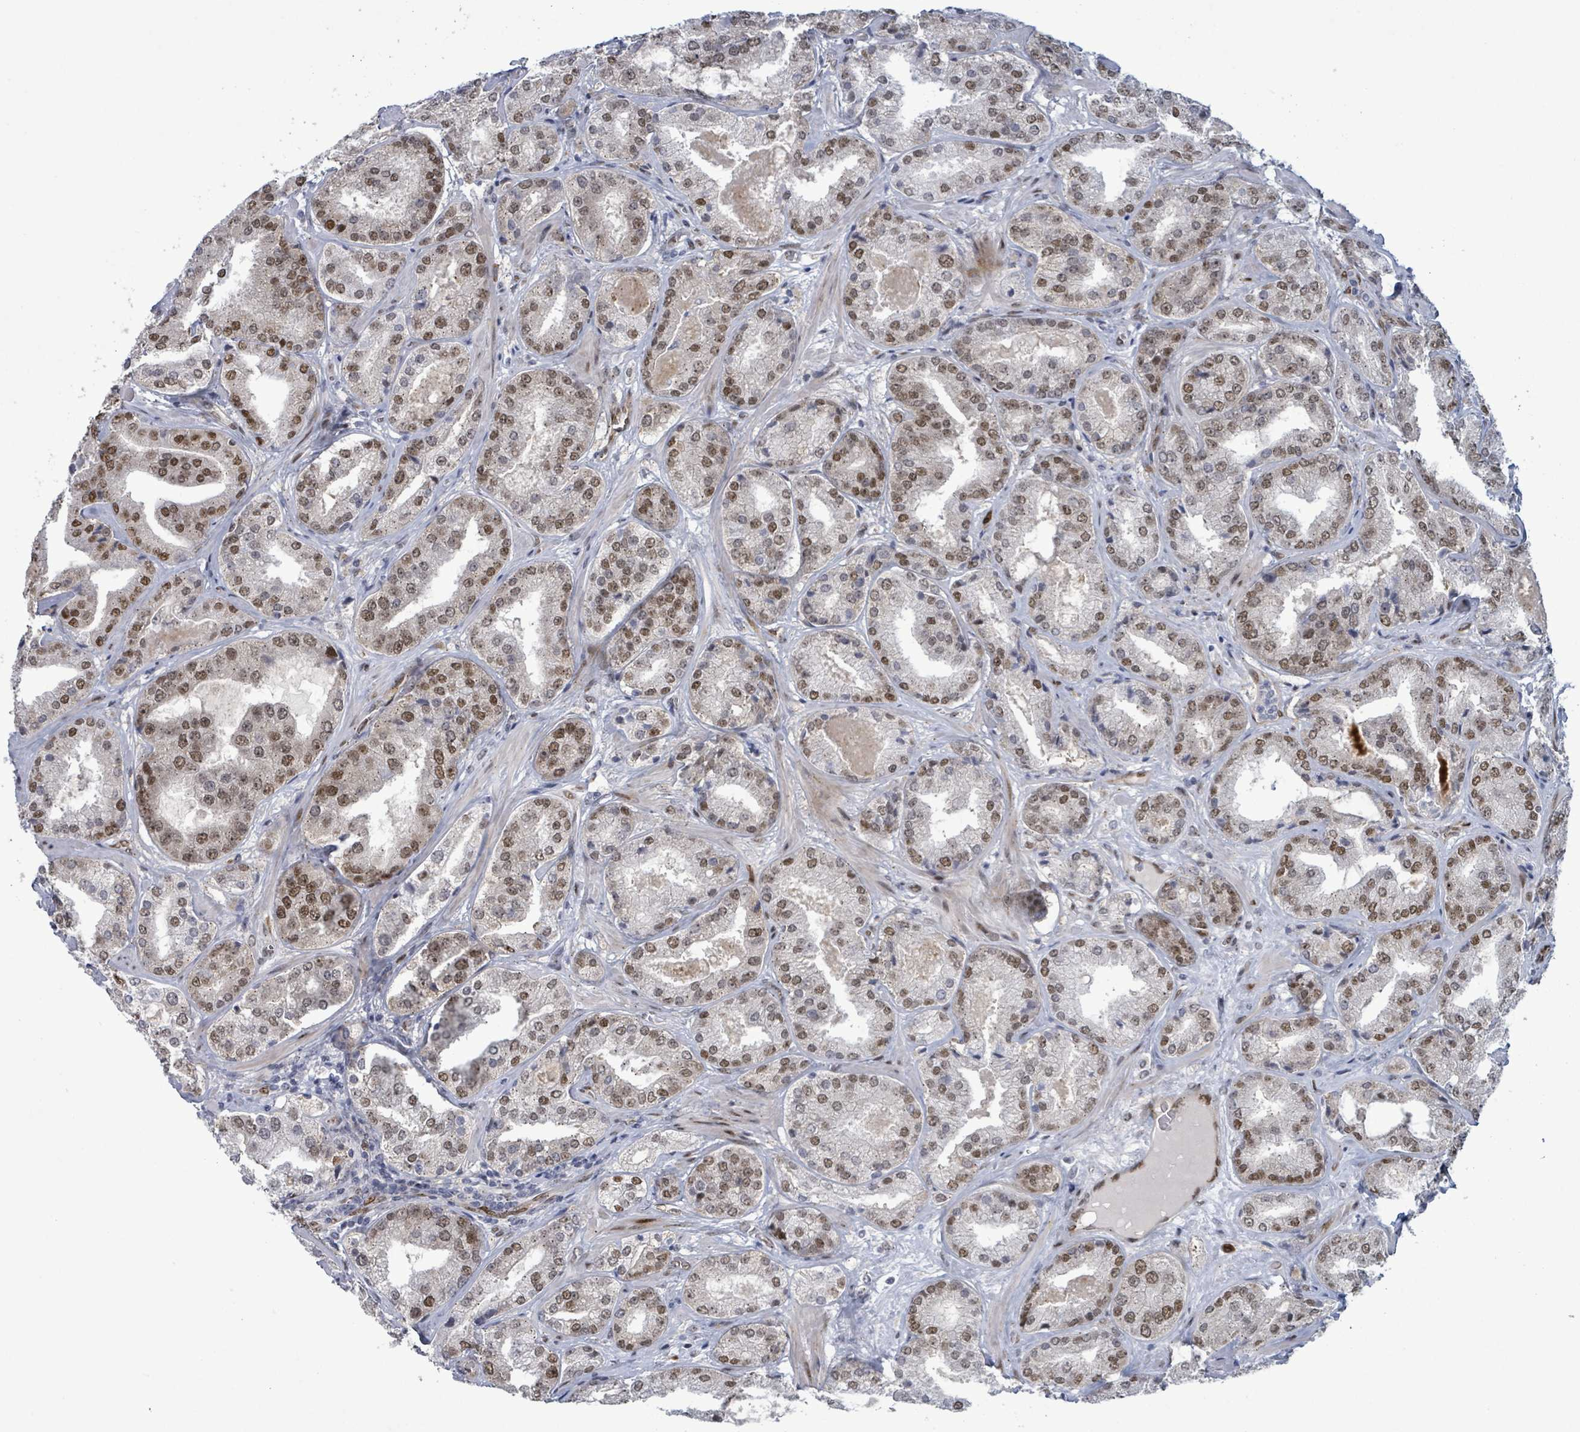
{"staining": {"intensity": "moderate", "quantity": ">75%", "location": "nuclear"}, "tissue": "prostate cancer", "cell_type": "Tumor cells", "image_type": "cancer", "snomed": [{"axis": "morphology", "description": "Adenocarcinoma, High grade"}, {"axis": "topography", "description": "Prostate"}], "caption": "Prostate cancer (adenocarcinoma (high-grade)) was stained to show a protein in brown. There is medium levels of moderate nuclear staining in about >75% of tumor cells. The staining was performed using DAB (3,3'-diaminobenzidine), with brown indicating positive protein expression. Nuclei are stained blue with hematoxylin.", "gene": "TUSC1", "patient": {"sex": "male", "age": 63}}